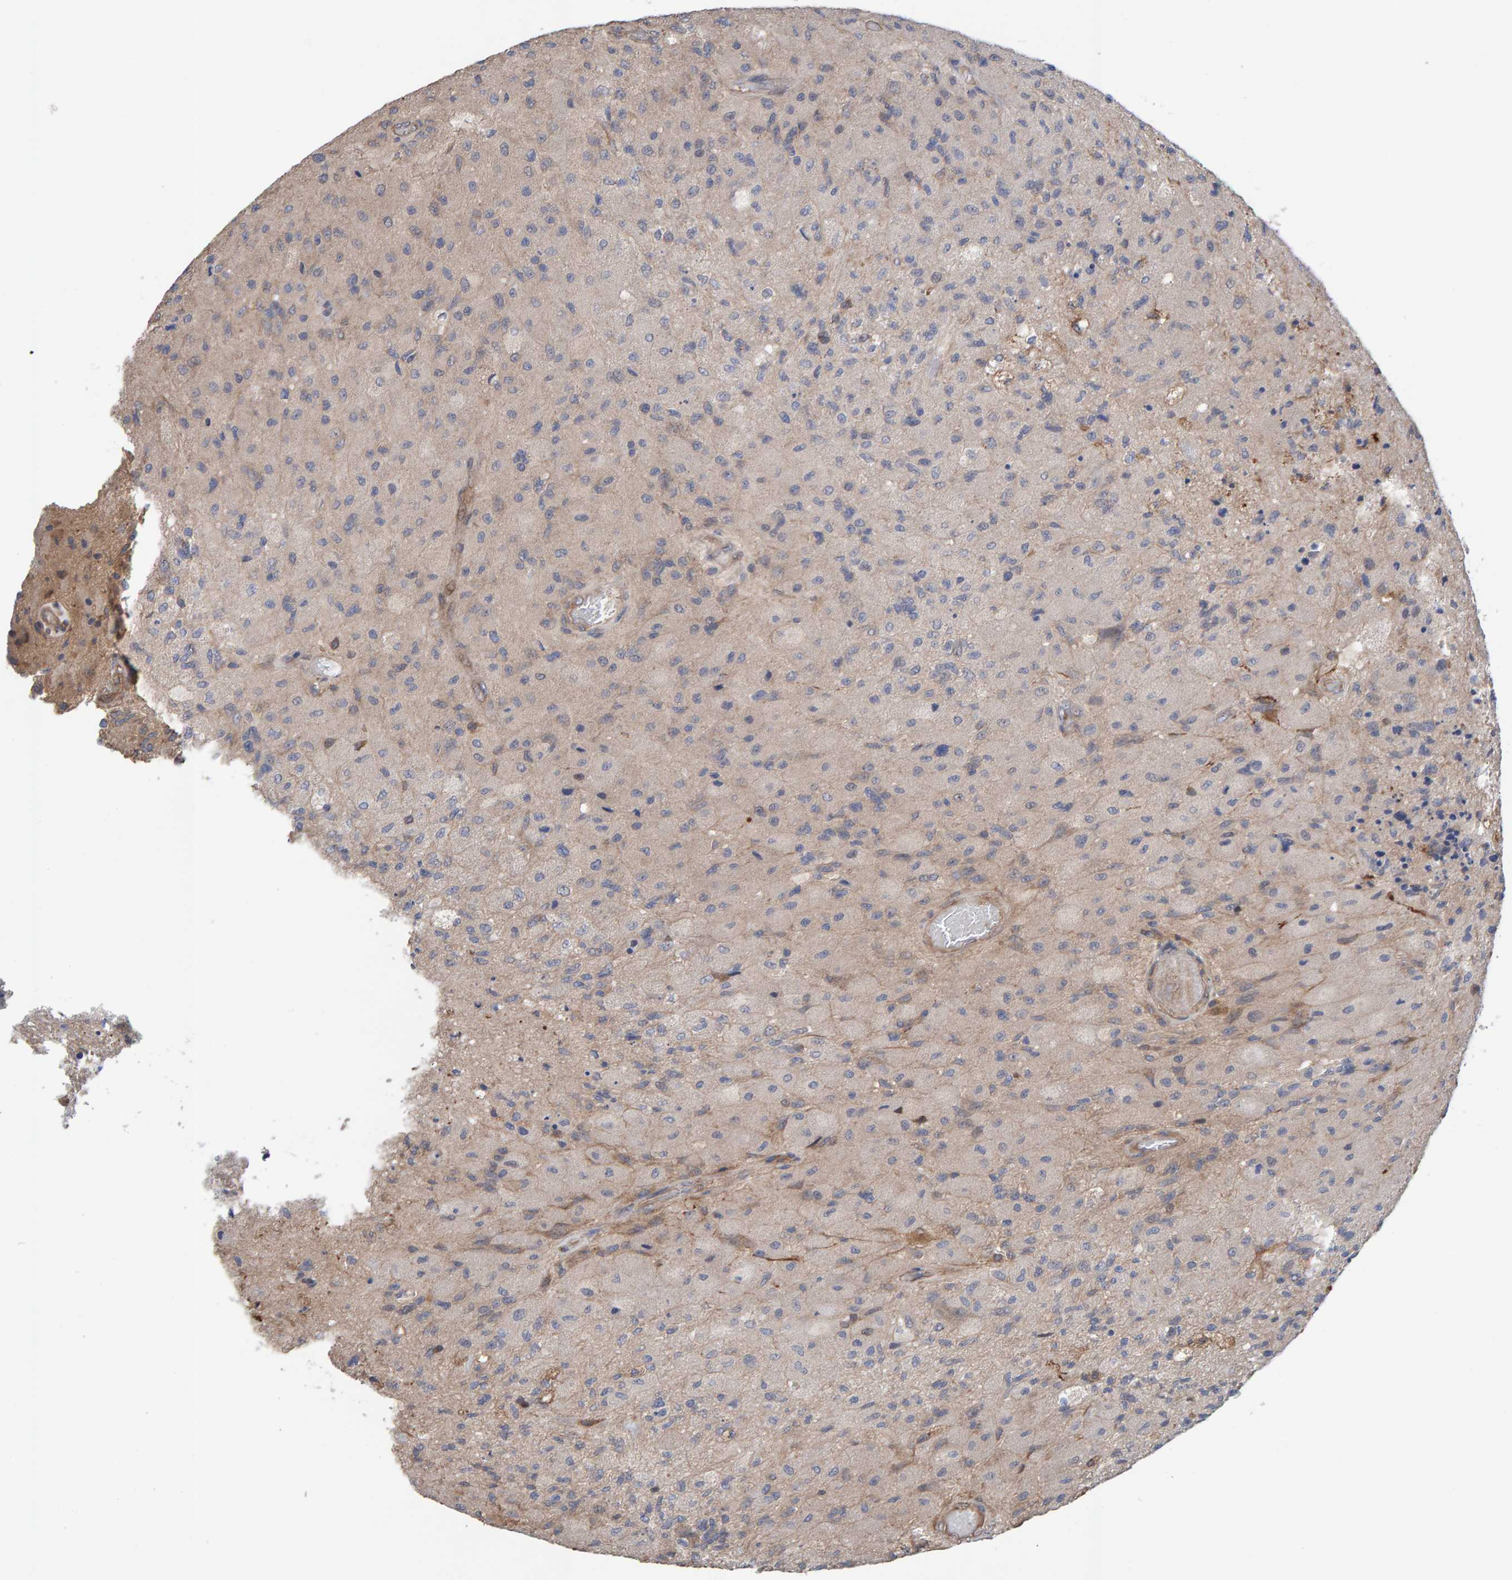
{"staining": {"intensity": "weak", "quantity": "<25%", "location": "cytoplasmic/membranous"}, "tissue": "glioma", "cell_type": "Tumor cells", "image_type": "cancer", "snomed": [{"axis": "morphology", "description": "Normal tissue, NOS"}, {"axis": "morphology", "description": "Glioma, malignant, High grade"}, {"axis": "topography", "description": "Cerebral cortex"}], "caption": "Immunohistochemistry (IHC) image of human glioma stained for a protein (brown), which reveals no expression in tumor cells.", "gene": "LRSAM1", "patient": {"sex": "male", "age": 77}}